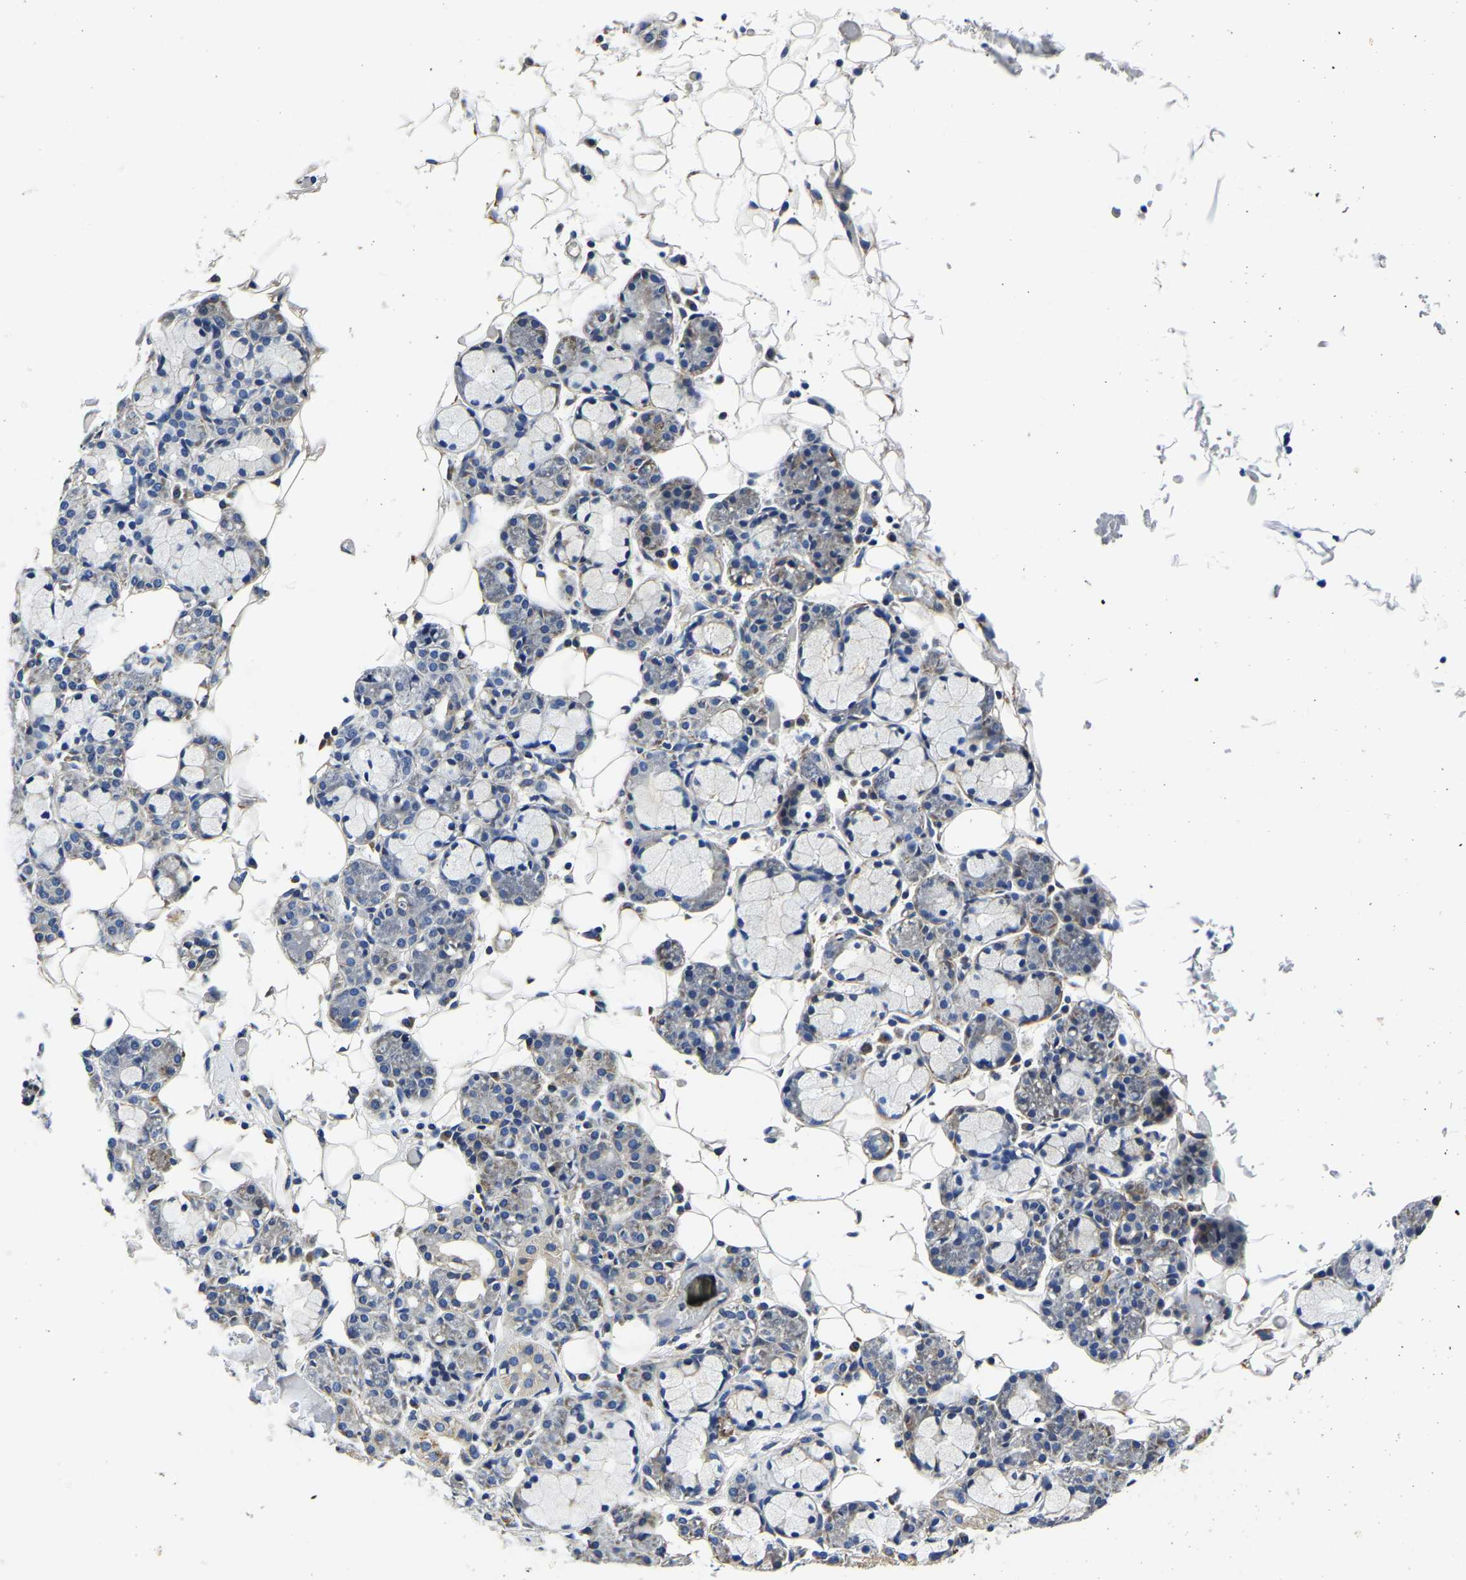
{"staining": {"intensity": "negative", "quantity": "none", "location": "none"}, "tissue": "salivary gland", "cell_type": "Glandular cells", "image_type": "normal", "snomed": [{"axis": "morphology", "description": "Normal tissue, NOS"}, {"axis": "topography", "description": "Salivary gland"}], "caption": "This is an immunohistochemistry micrograph of benign salivary gland. There is no positivity in glandular cells.", "gene": "KCTD17", "patient": {"sex": "male", "age": 63}}